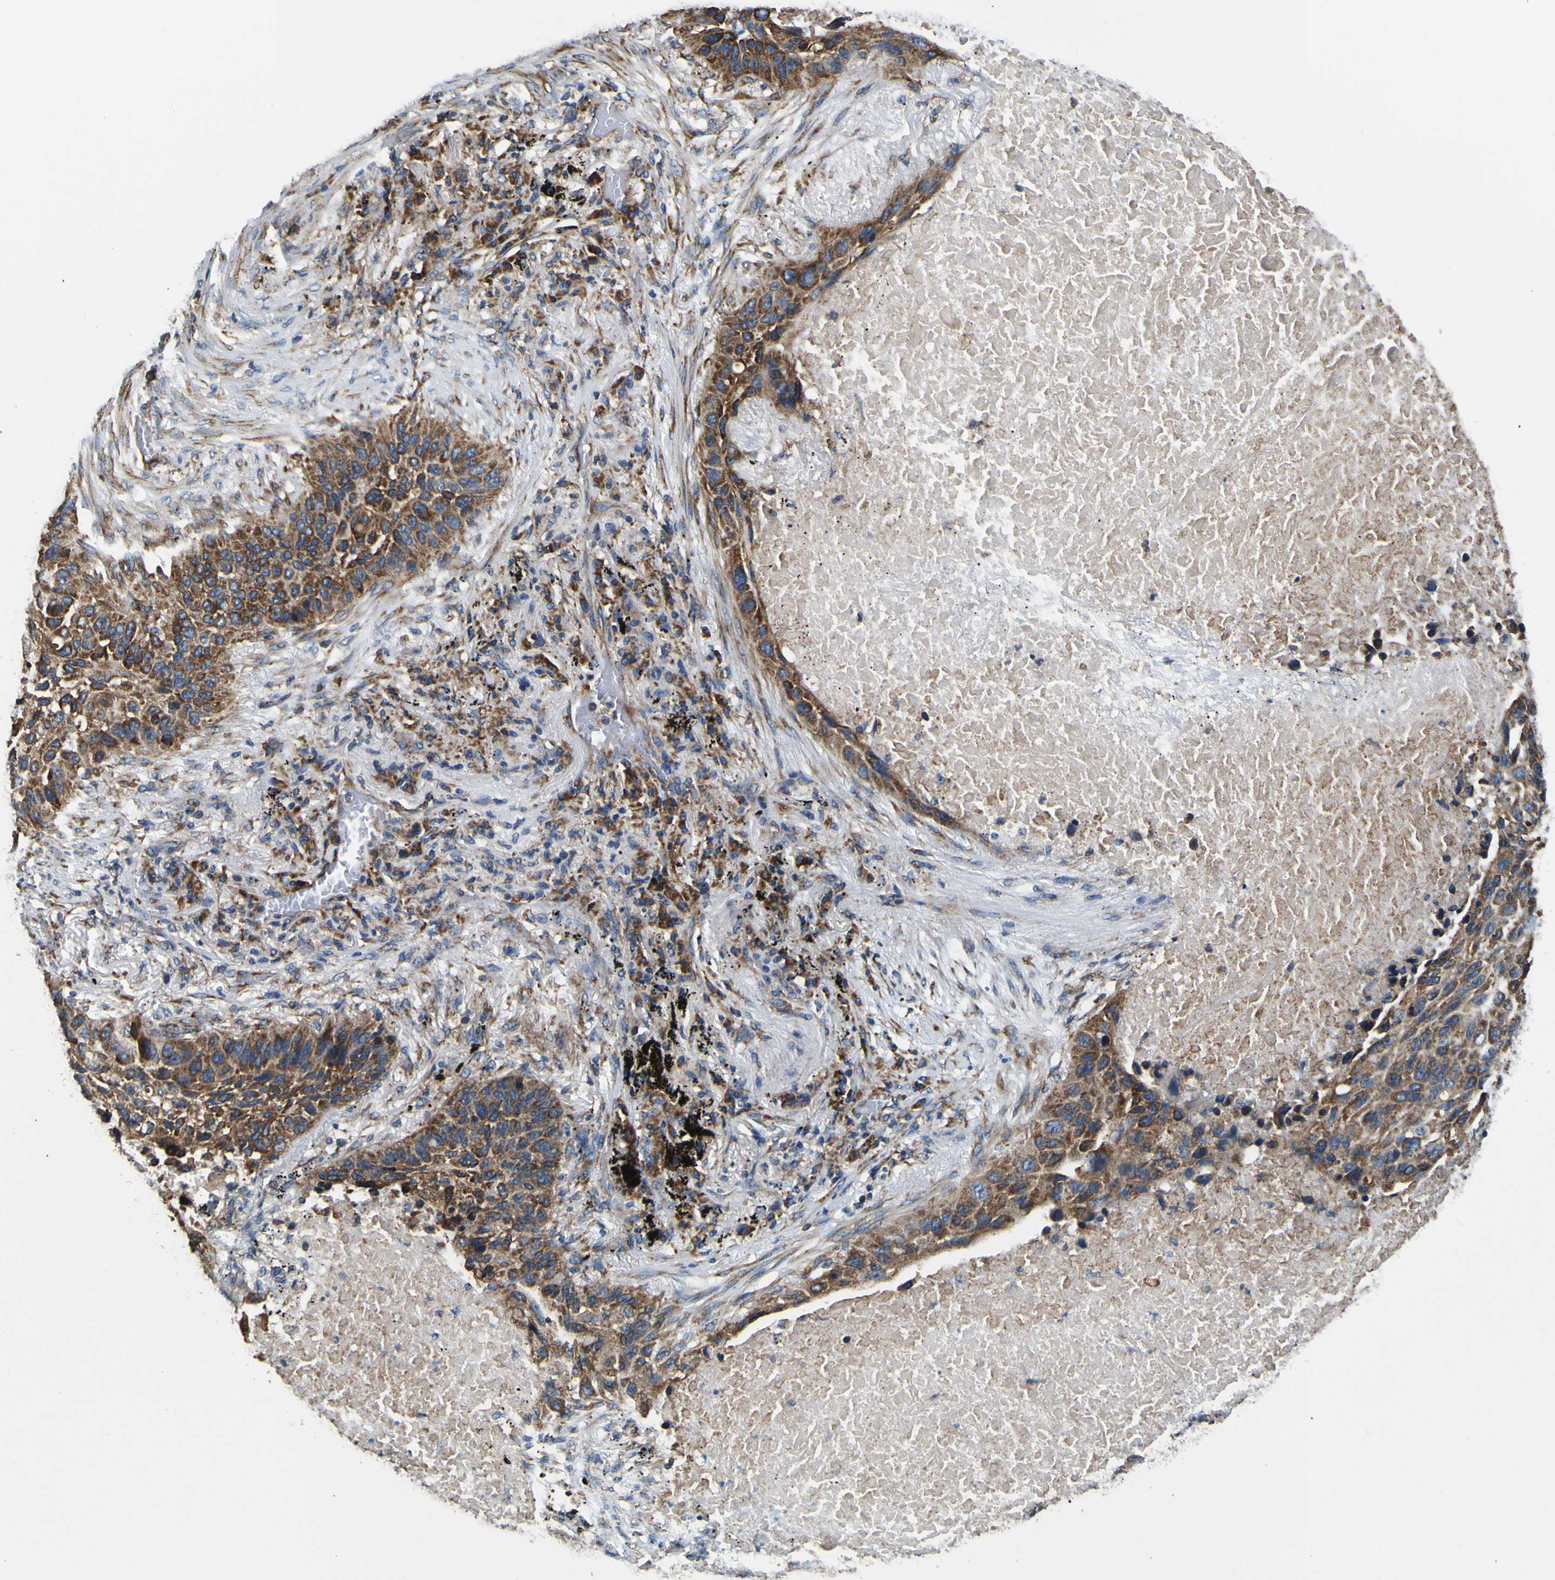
{"staining": {"intensity": "moderate", "quantity": ">75%", "location": "cytoplasmic/membranous"}, "tissue": "lung cancer", "cell_type": "Tumor cells", "image_type": "cancer", "snomed": [{"axis": "morphology", "description": "Squamous cell carcinoma, NOS"}, {"axis": "topography", "description": "Lung"}], "caption": "The micrograph displays a brown stain indicating the presence of a protein in the cytoplasmic/membranous of tumor cells in lung cancer (squamous cell carcinoma). The staining was performed using DAB (3,3'-diaminobenzidine), with brown indicating positive protein expression. Nuclei are stained blue with hematoxylin.", "gene": "INPP5A", "patient": {"sex": "male", "age": 57}}